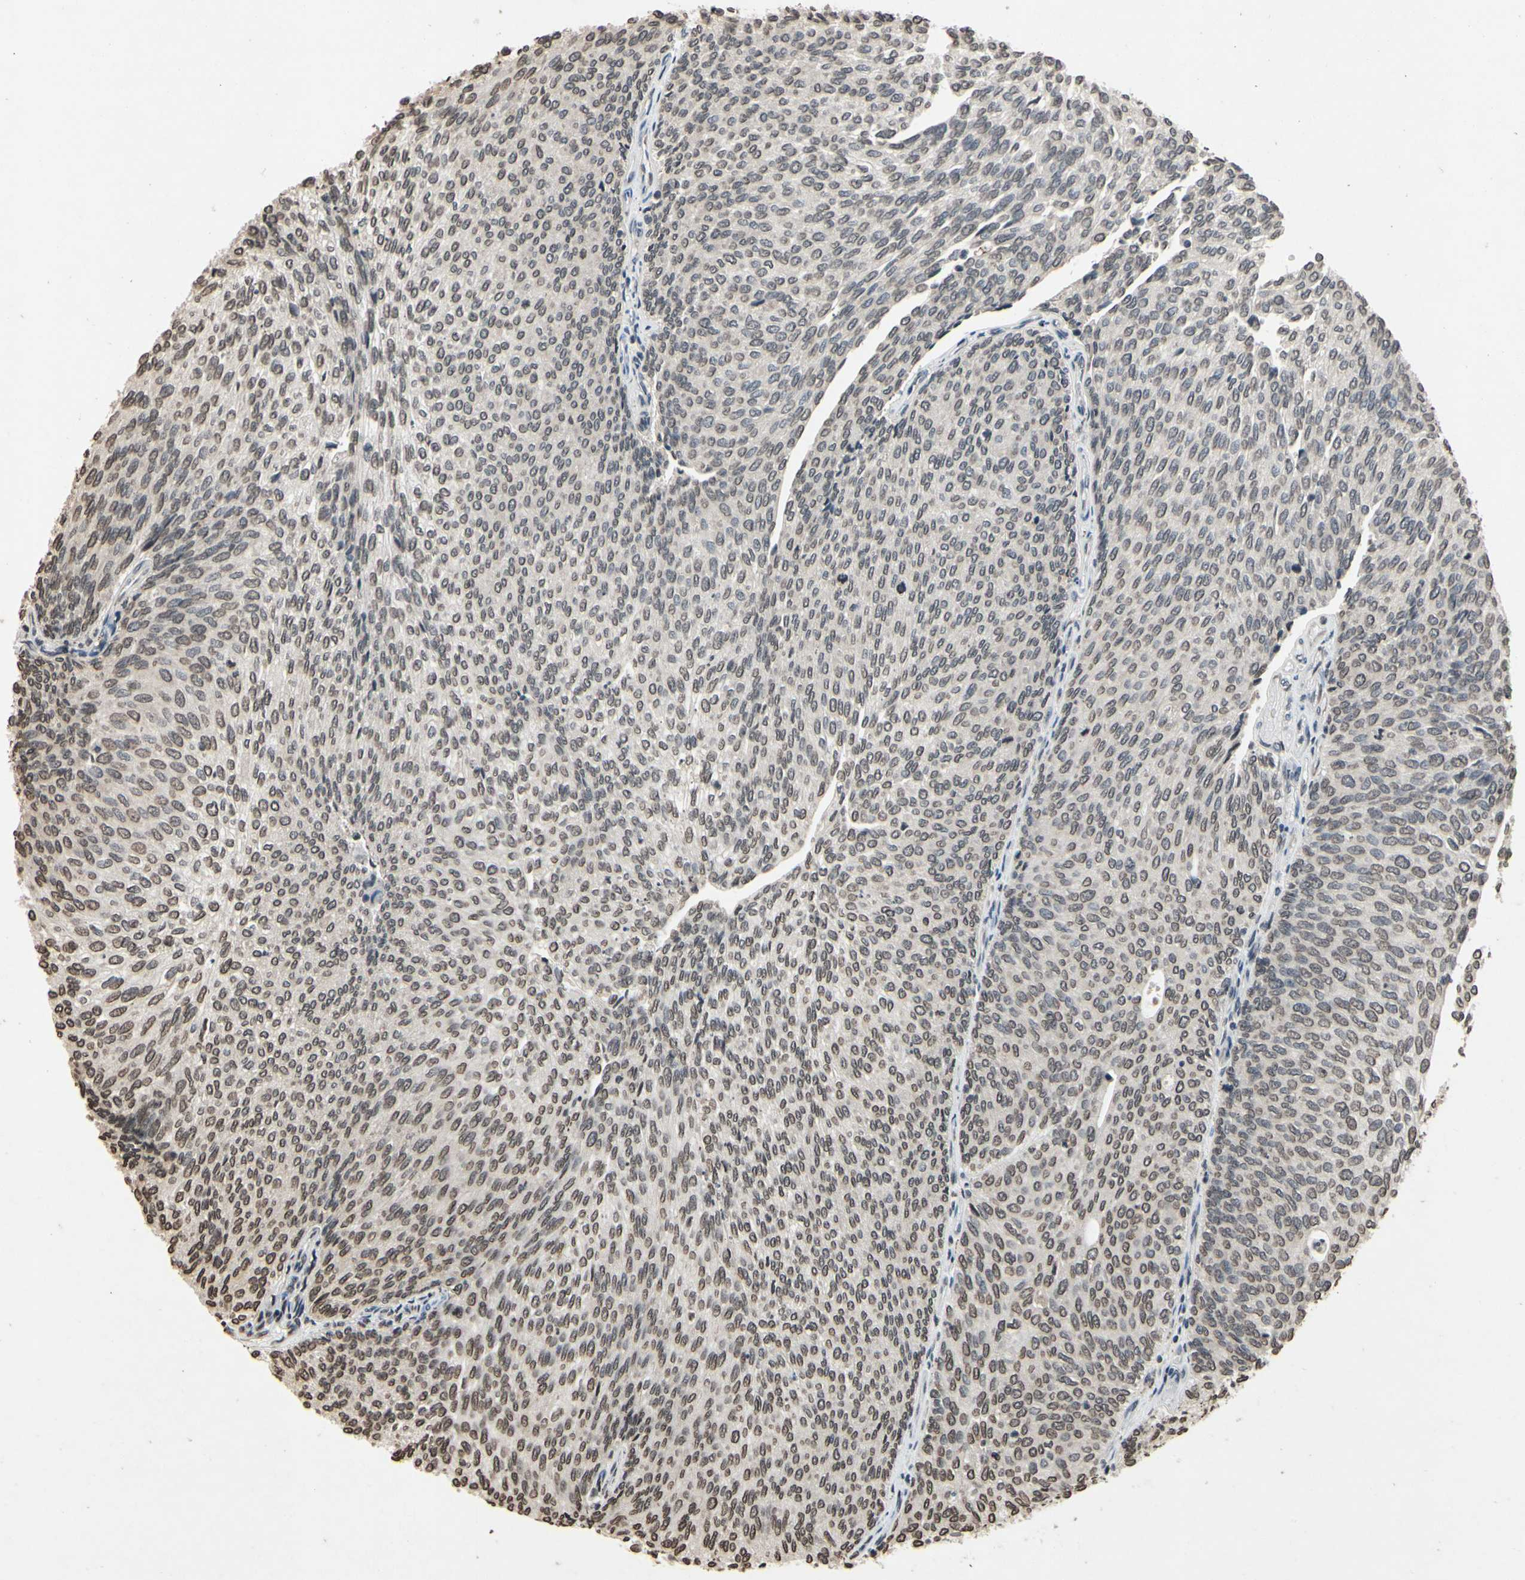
{"staining": {"intensity": "negative", "quantity": "none", "location": "none"}, "tissue": "urothelial cancer", "cell_type": "Tumor cells", "image_type": "cancer", "snomed": [{"axis": "morphology", "description": "Urothelial carcinoma, Low grade"}, {"axis": "topography", "description": "Urinary bladder"}], "caption": "IHC photomicrograph of urothelial carcinoma (low-grade) stained for a protein (brown), which shows no expression in tumor cells. (DAB (3,3'-diaminobenzidine) IHC visualized using brightfield microscopy, high magnification).", "gene": "HIPK2", "patient": {"sex": "female", "age": 79}}